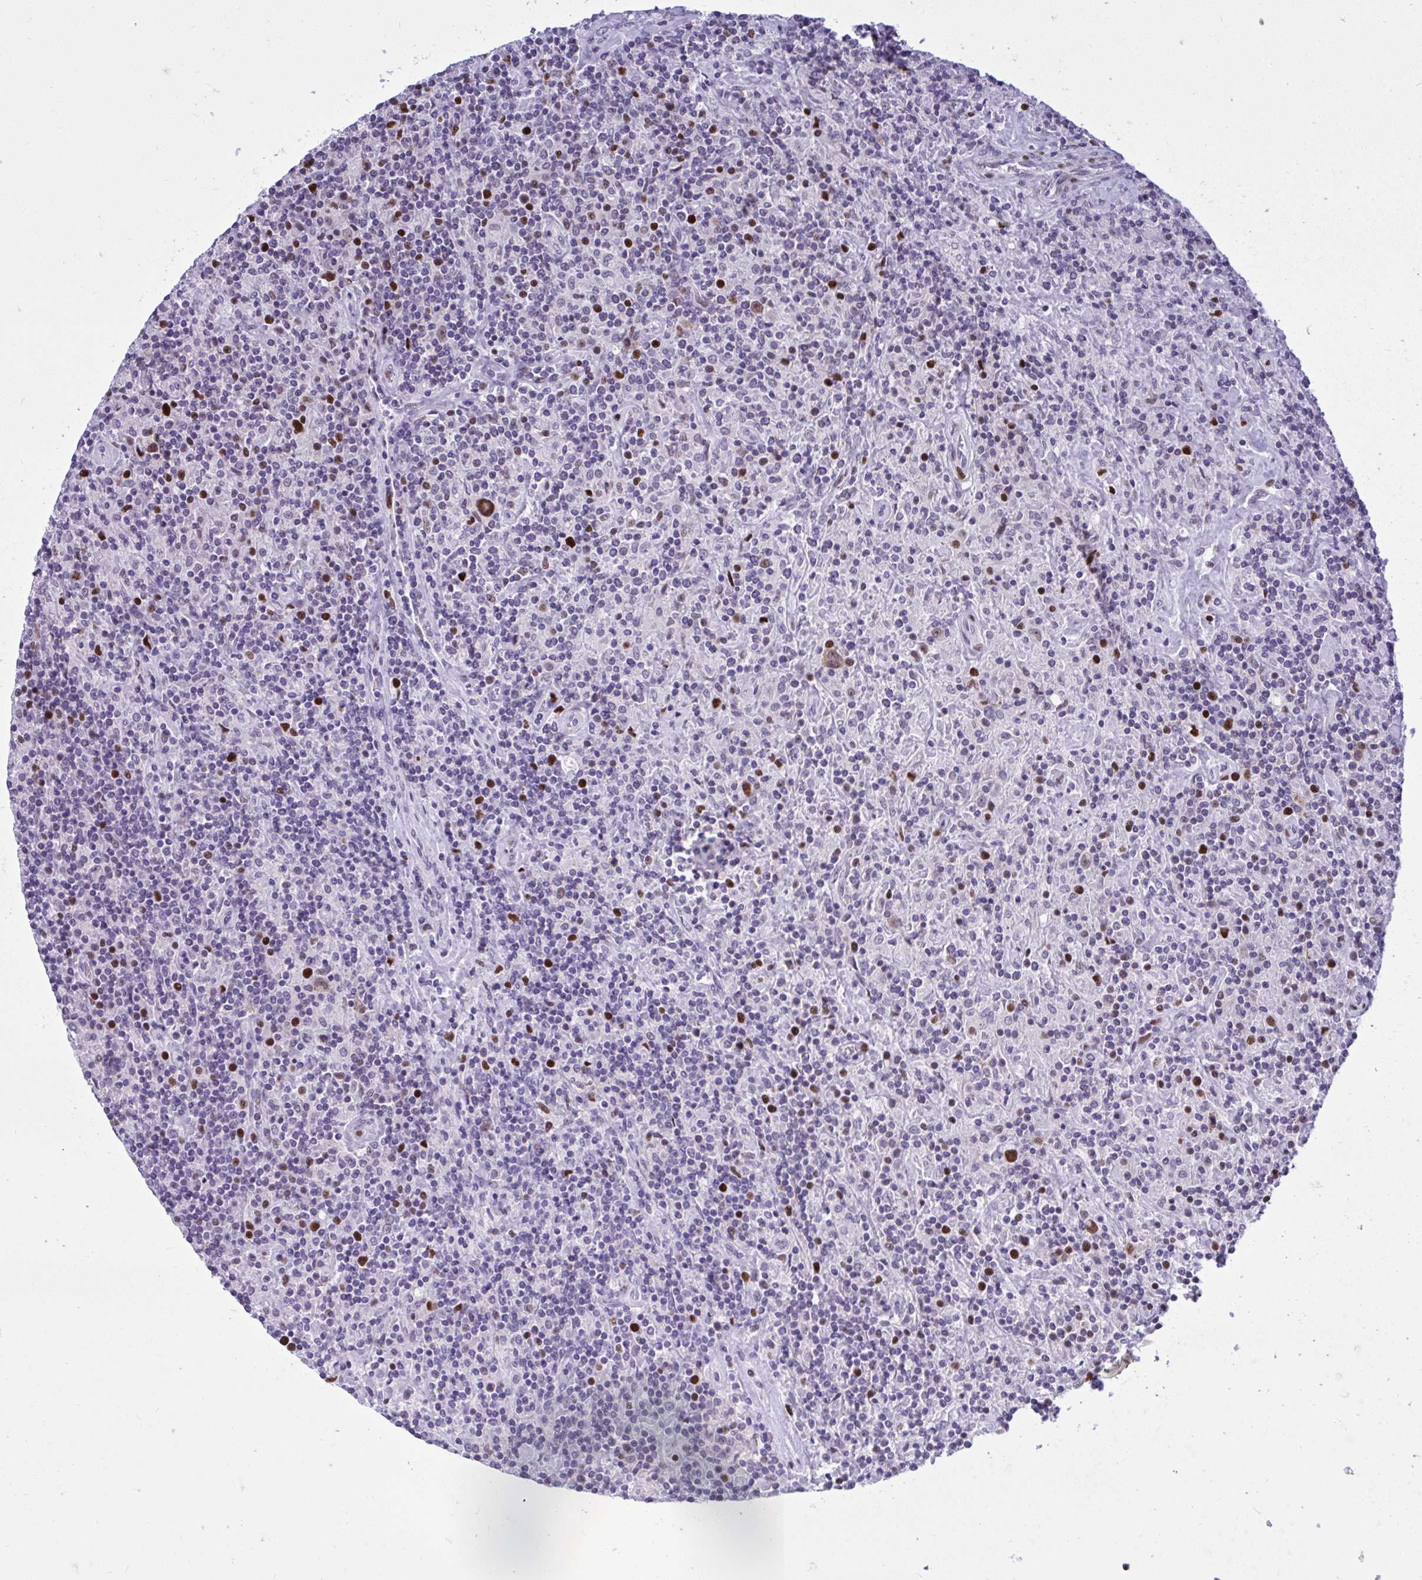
{"staining": {"intensity": "strong", "quantity": ">75%", "location": "nuclear"}, "tissue": "lymphoma", "cell_type": "Tumor cells", "image_type": "cancer", "snomed": [{"axis": "morphology", "description": "Hodgkin's disease, NOS"}, {"axis": "topography", "description": "Lymph node"}], "caption": "IHC photomicrograph of Hodgkin's disease stained for a protein (brown), which exhibits high levels of strong nuclear staining in approximately >75% of tumor cells.", "gene": "C1QL2", "patient": {"sex": "male", "age": 70}}